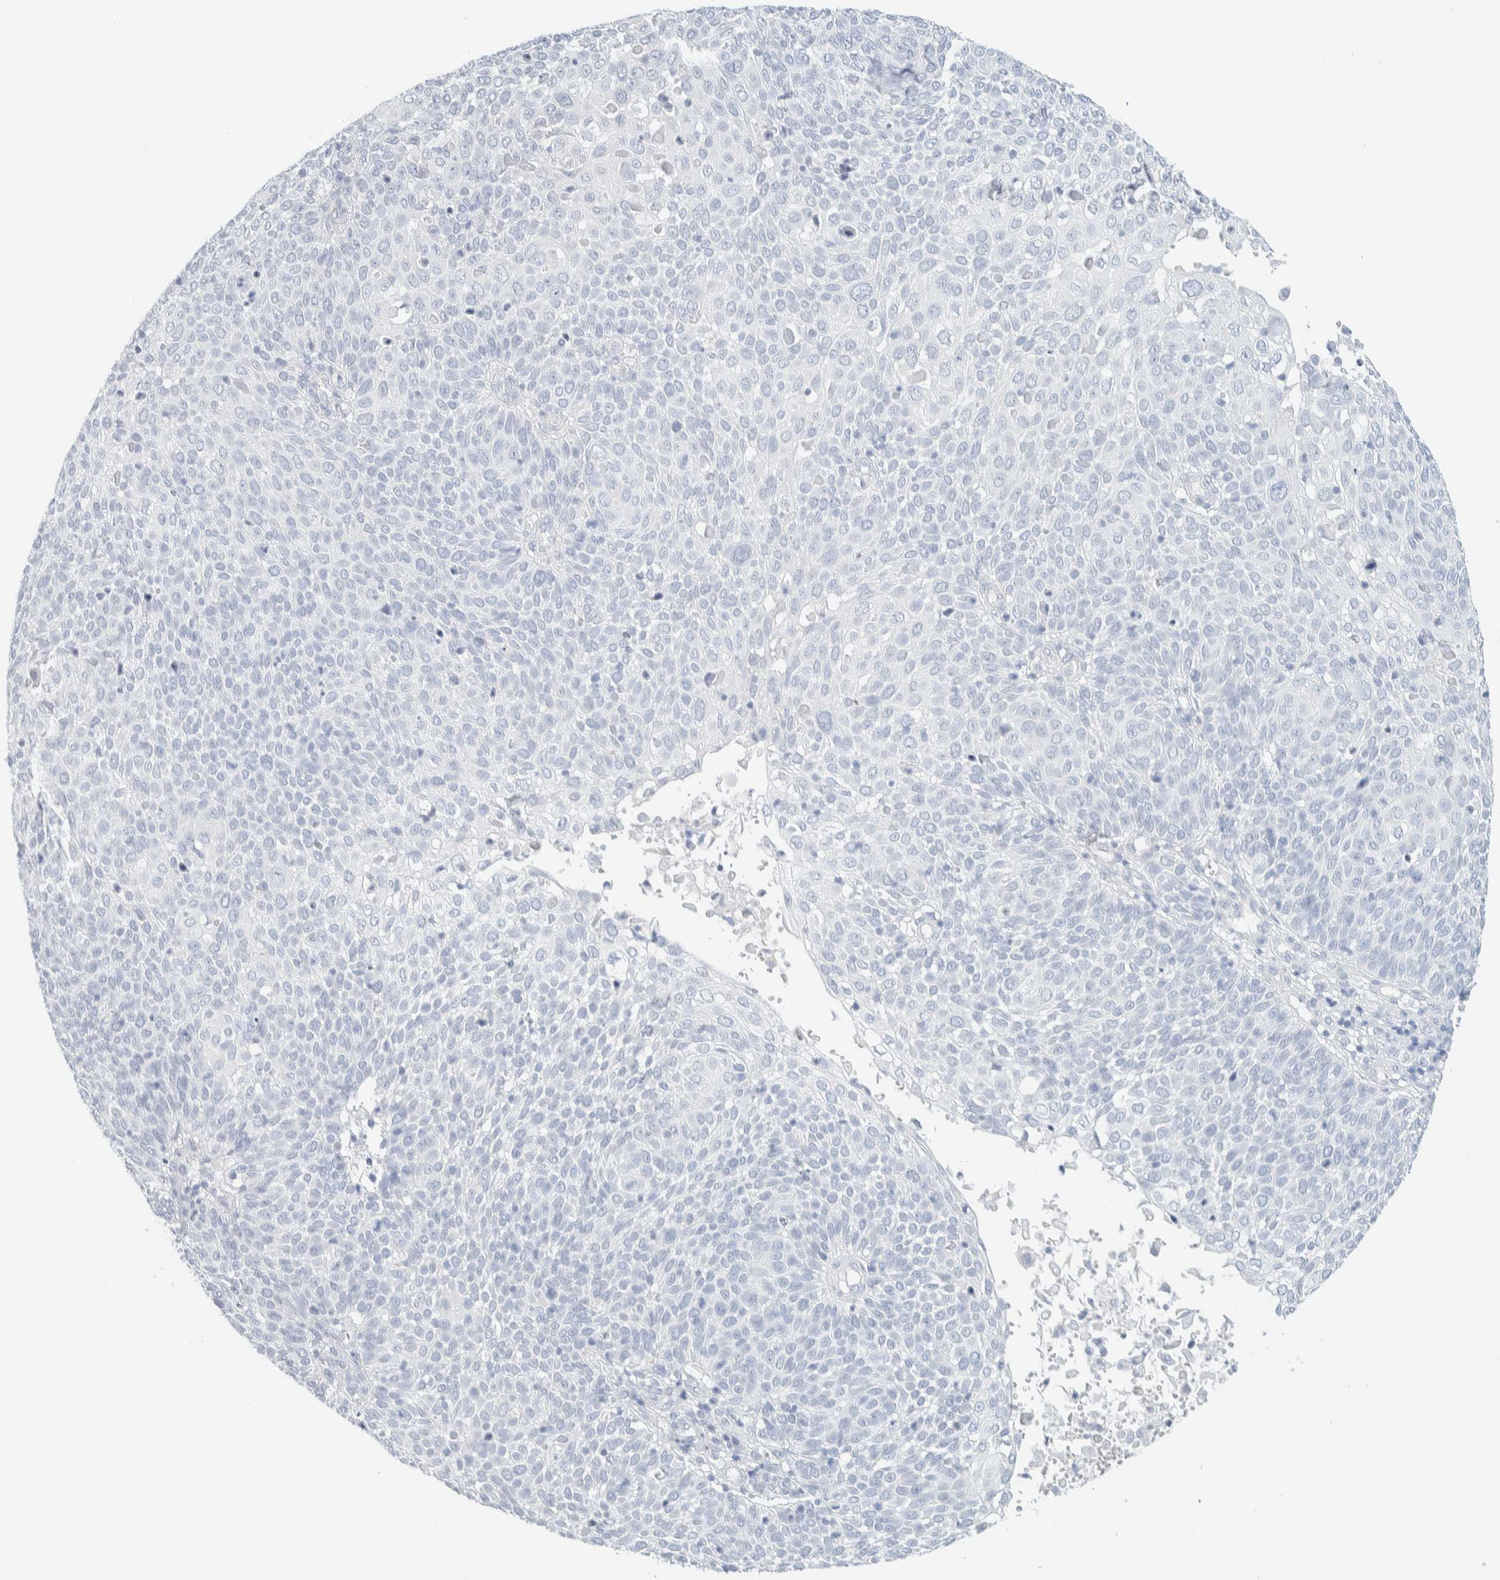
{"staining": {"intensity": "negative", "quantity": "none", "location": "none"}, "tissue": "cervical cancer", "cell_type": "Tumor cells", "image_type": "cancer", "snomed": [{"axis": "morphology", "description": "Squamous cell carcinoma, NOS"}, {"axis": "topography", "description": "Cervix"}], "caption": "The micrograph exhibits no staining of tumor cells in cervical cancer.", "gene": "ATCAY", "patient": {"sex": "female", "age": 74}}